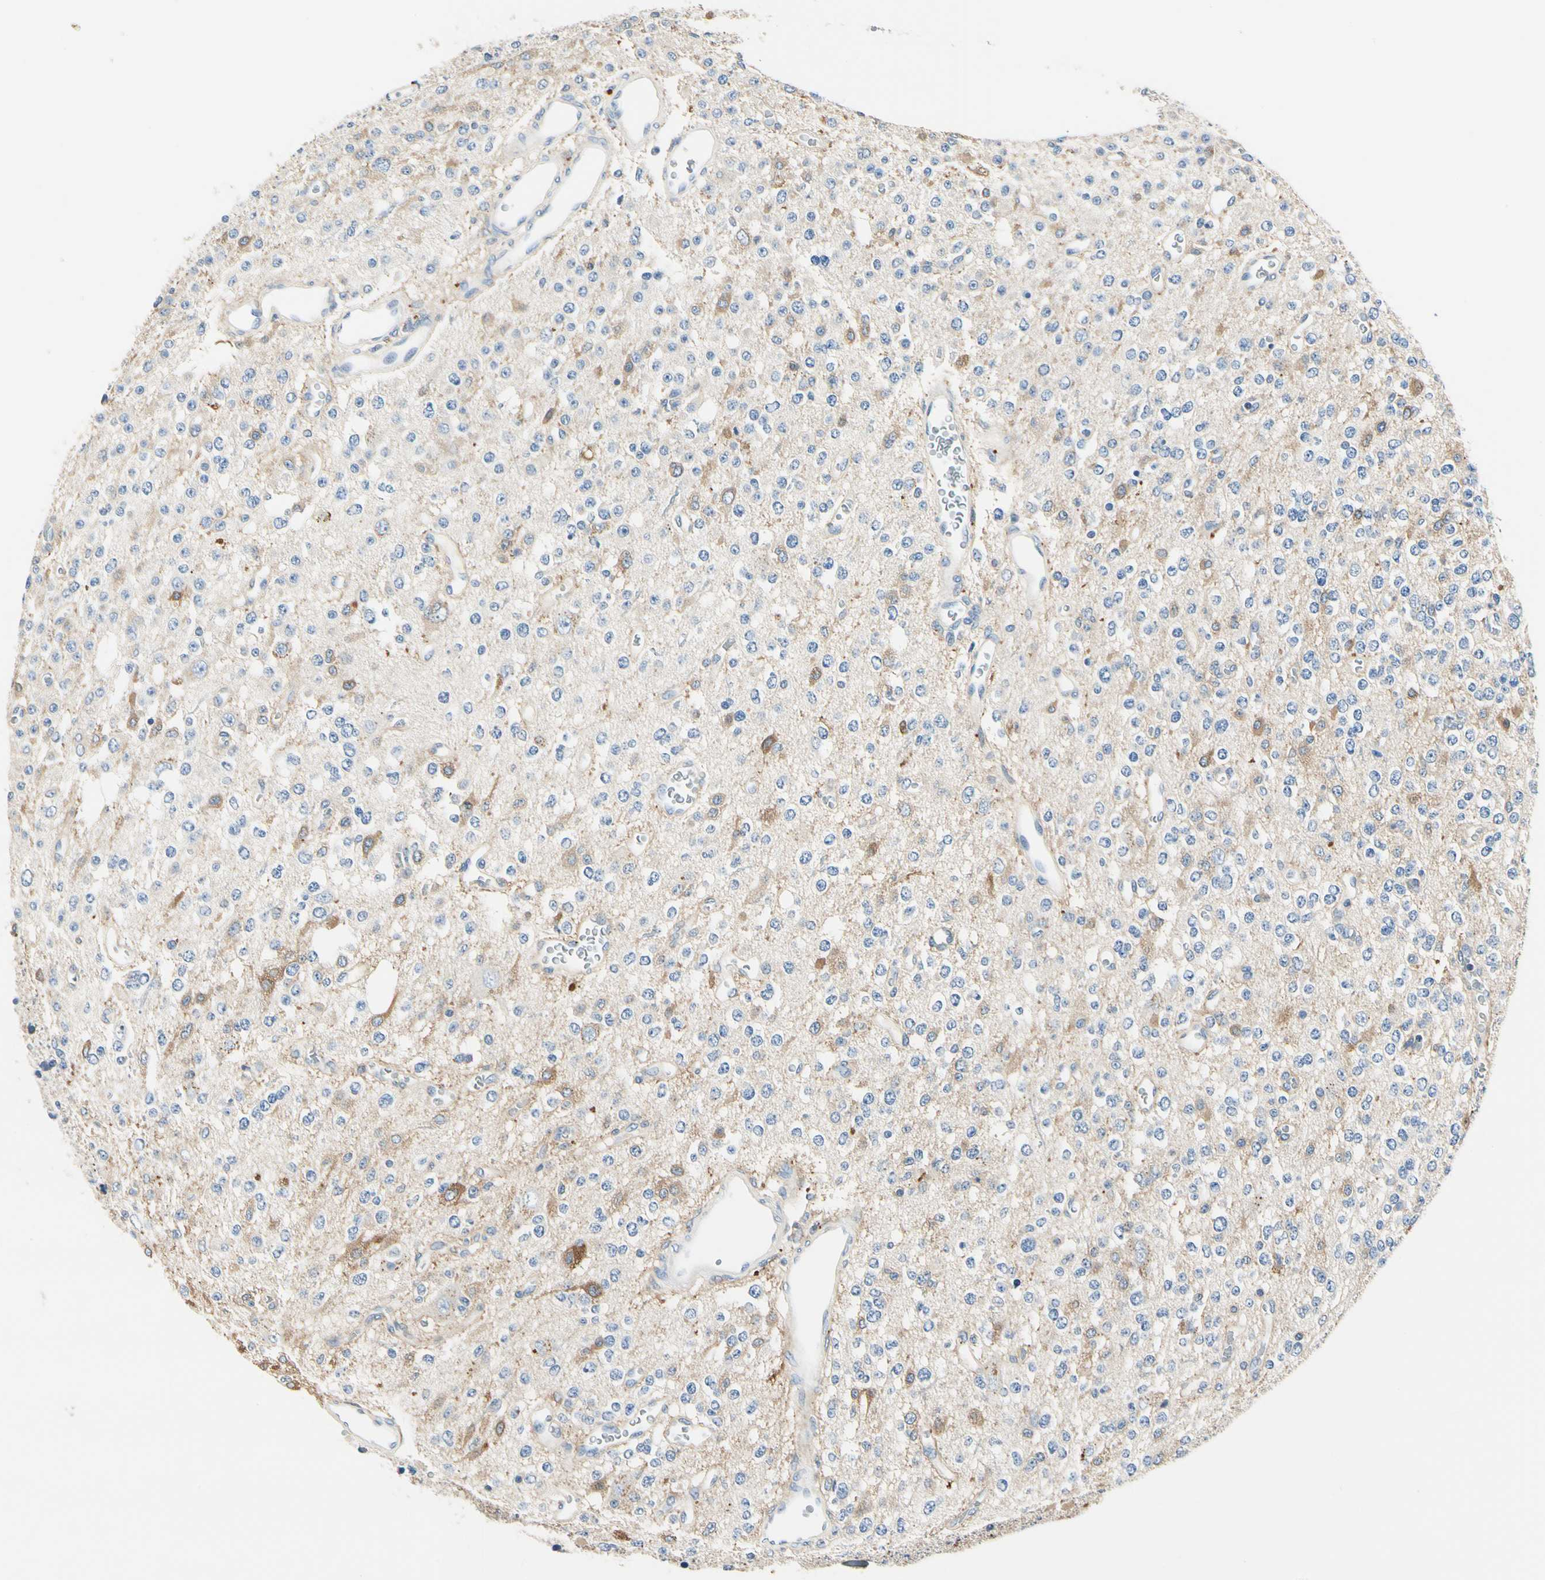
{"staining": {"intensity": "moderate", "quantity": "<25%", "location": "cytoplasmic/membranous"}, "tissue": "glioma", "cell_type": "Tumor cells", "image_type": "cancer", "snomed": [{"axis": "morphology", "description": "Glioma, malignant, Low grade"}, {"axis": "topography", "description": "Brain"}], "caption": "This histopathology image shows IHC staining of human glioma, with low moderate cytoplasmic/membranous positivity in approximately <25% of tumor cells.", "gene": "TGFBR3", "patient": {"sex": "male", "age": 38}}